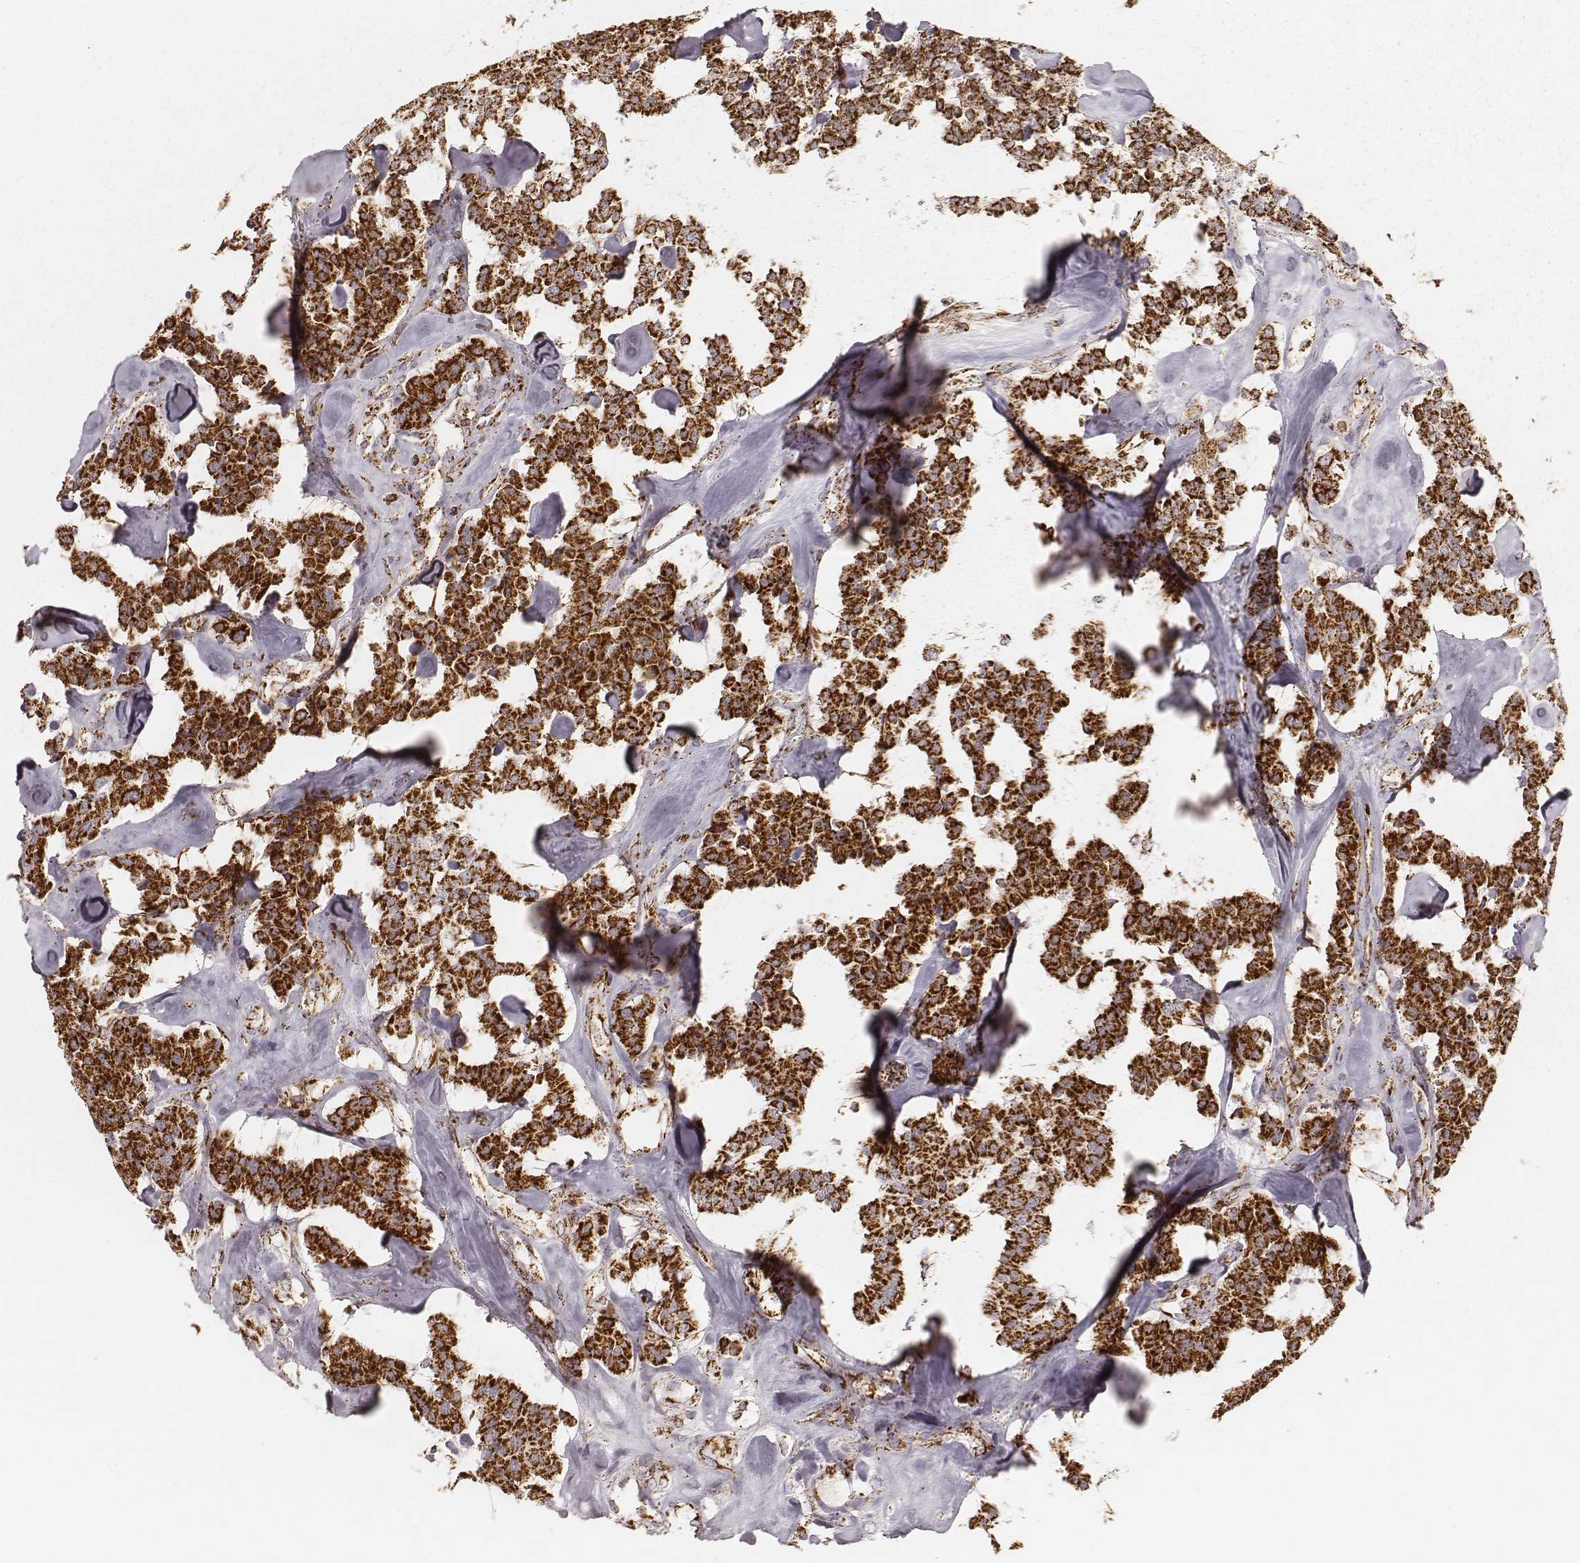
{"staining": {"intensity": "strong", "quantity": ">75%", "location": "cytoplasmic/membranous"}, "tissue": "carcinoid", "cell_type": "Tumor cells", "image_type": "cancer", "snomed": [{"axis": "morphology", "description": "Carcinoid, malignant, NOS"}, {"axis": "topography", "description": "Pancreas"}], "caption": "Immunohistochemical staining of malignant carcinoid exhibits high levels of strong cytoplasmic/membranous protein staining in about >75% of tumor cells.", "gene": "CS", "patient": {"sex": "male", "age": 41}}